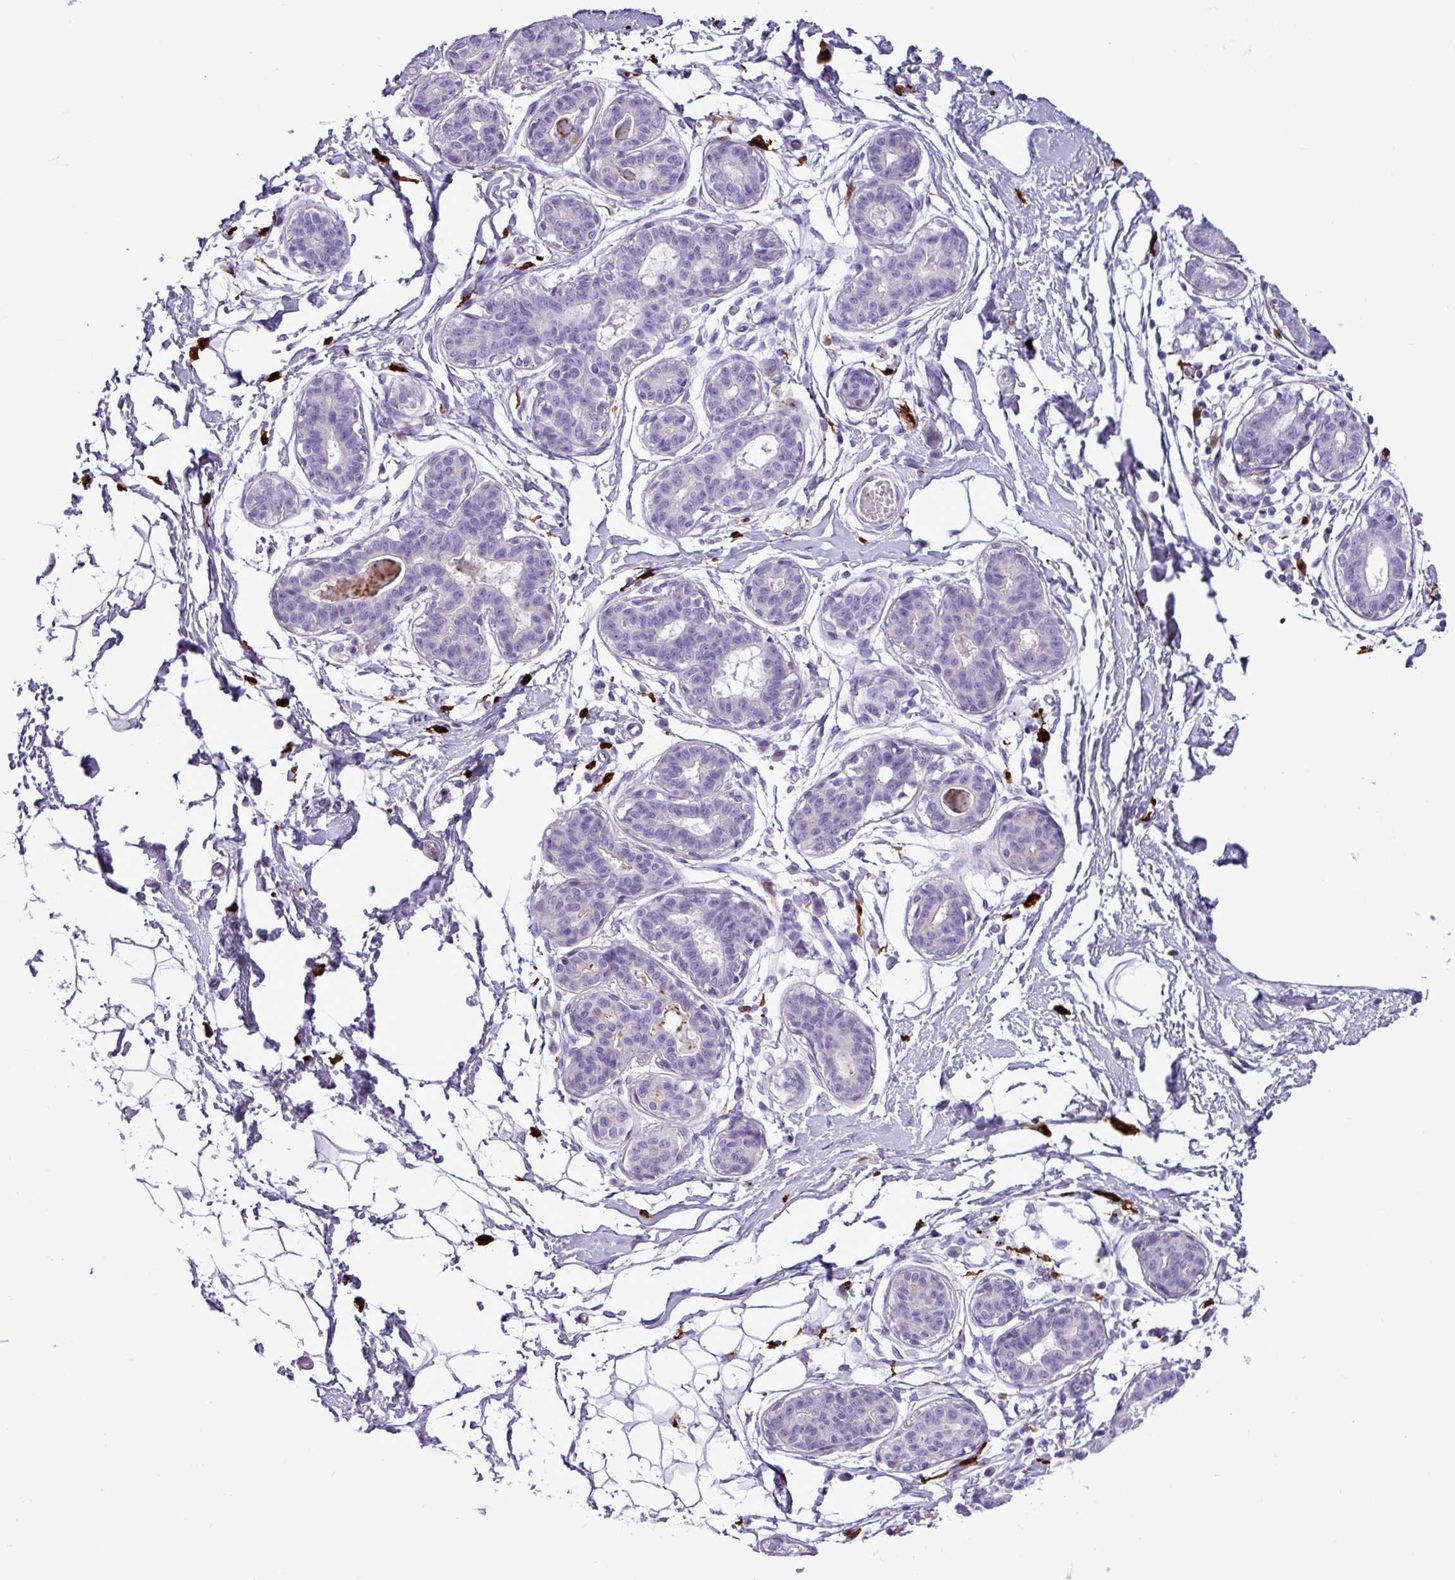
{"staining": {"intensity": "negative", "quantity": "none", "location": "none"}, "tissue": "breast", "cell_type": "Adipocytes", "image_type": "normal", "snomed": [{"axis": "morphology", "description": "Normal tissue, NOS"}, {"axis": "topography", "description": "Breast"}], "caption": "Immunohistochemistry micrograph of unremarkable breast: breast stained with DAB demonstrates no significant protein staining in adipocytes.", "gene": "TMEM200C", "patient": {"sex": "female", "age": 45}}